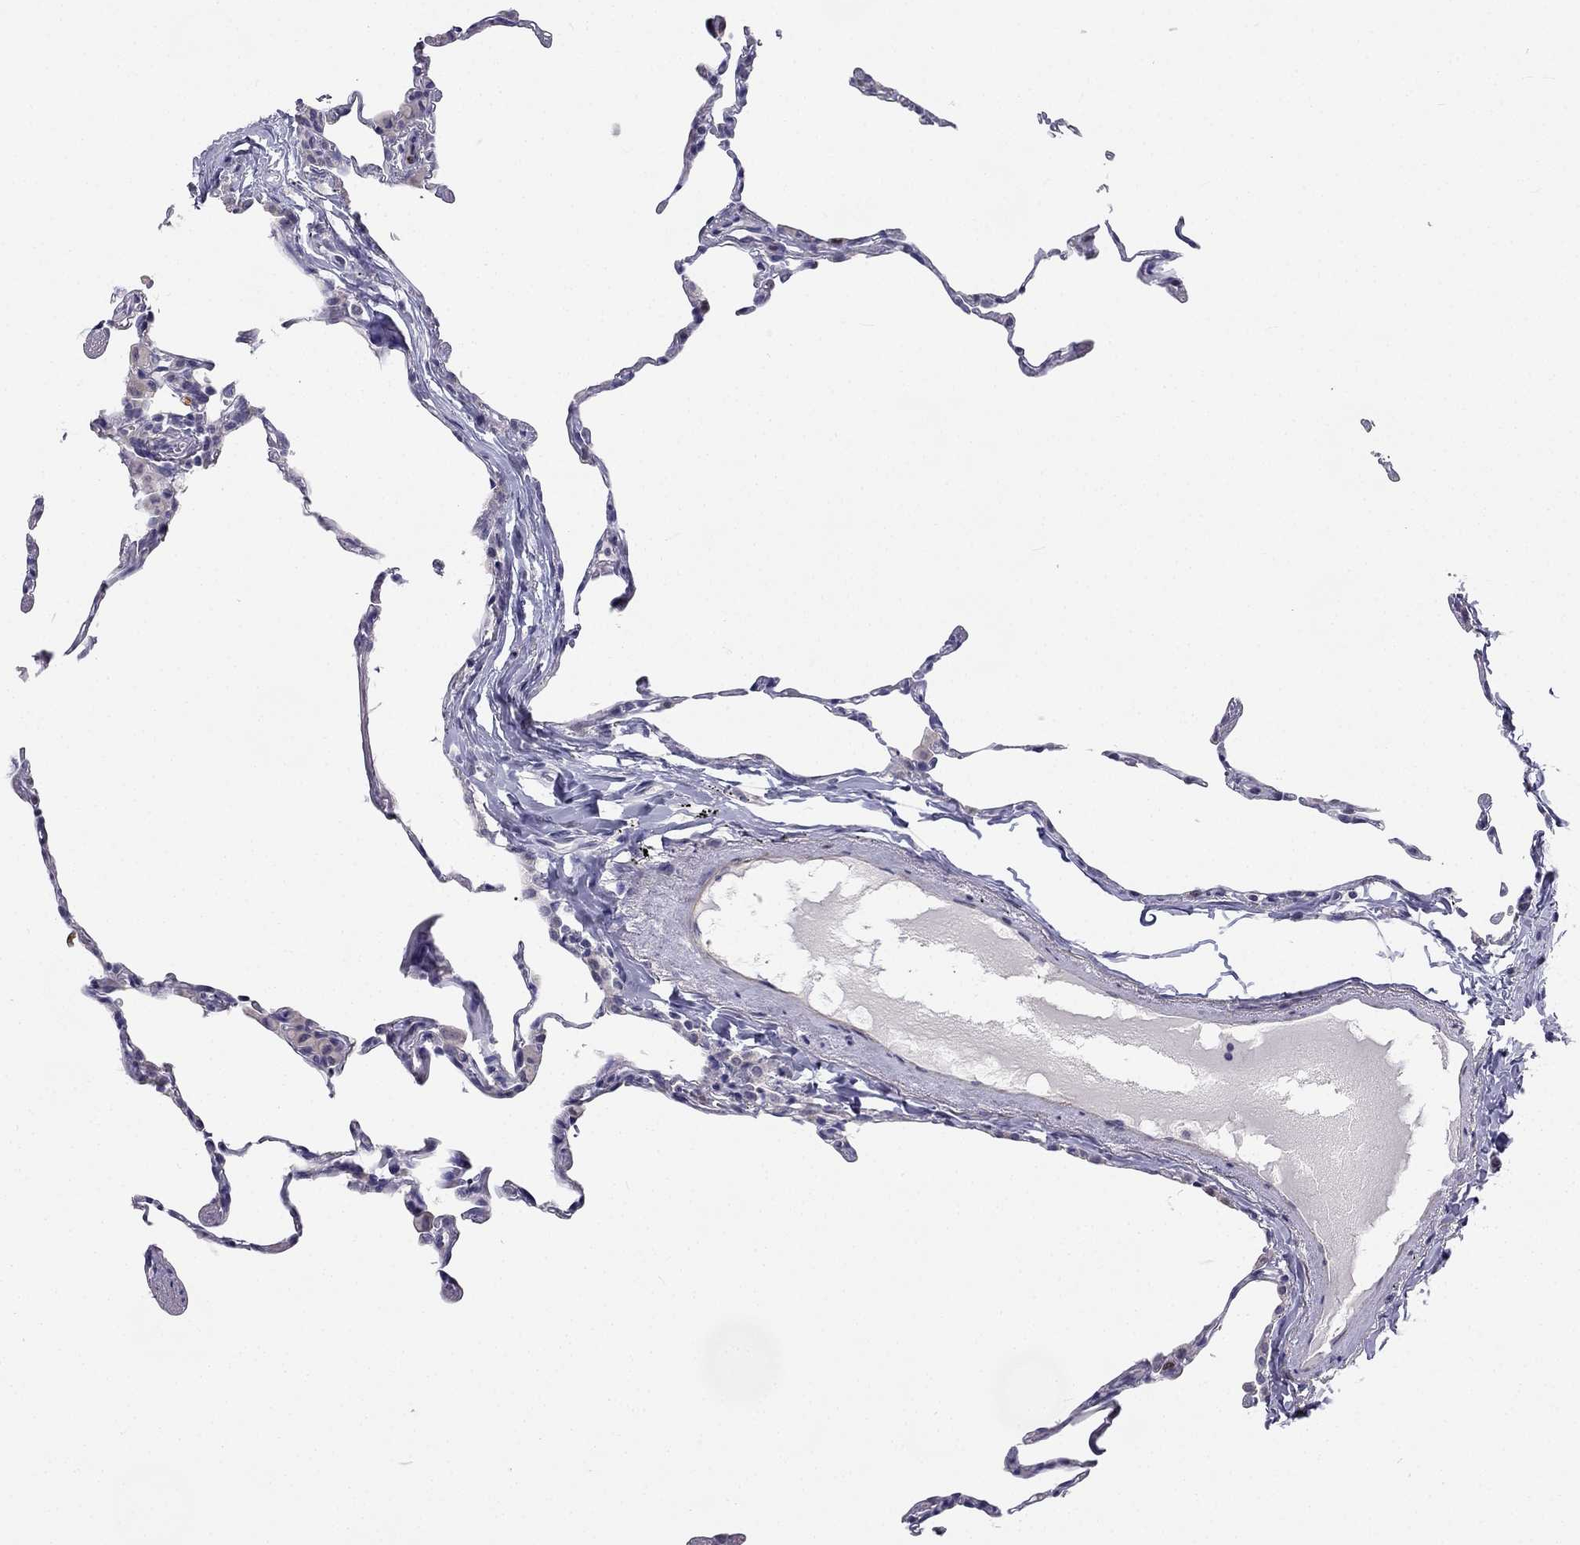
{"staining": {"intensity": "negative", "quantity": "none", "location": "none"}, "tissue": "lung", "cell_type": "Alveolar cells", "image_type": "normal", "snomed": [{"axis": "morphology", "description": "Normal tissue, NOS"}, {"axis": "topography", "description": "Lung"}], "caption": "This is an IHC photomicrograph of unremarkable lung. There is no expression in alveolar cells.", "gene": "C16orf89", "patient": {"sex": "female", "age": 57}}